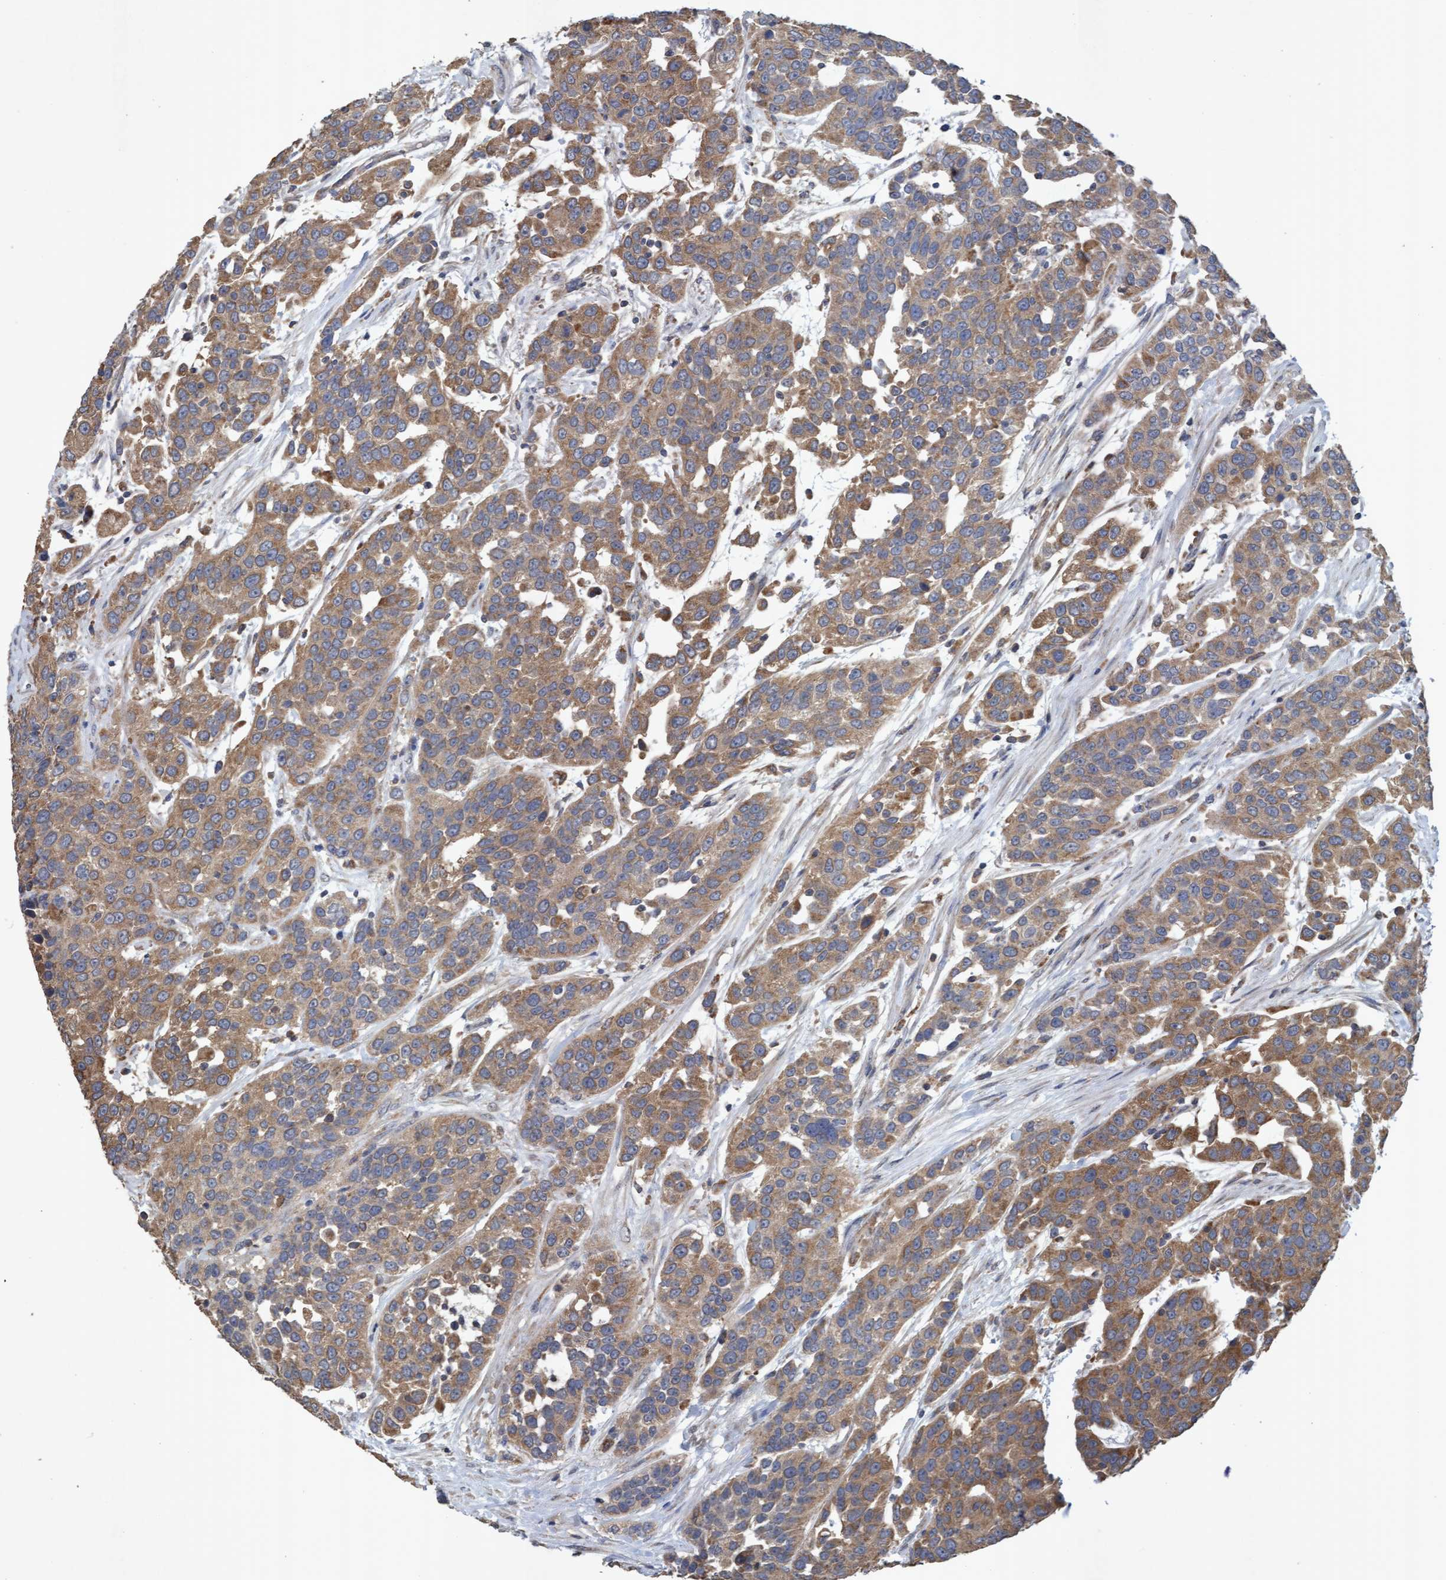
{"staining": {"intensity": "moderate", "quantity": ">75%", "location": "cytoplasmic/membranous"}, "tissue": "urothelial cancer", "cell_type": "Tumor cells", "image_type": "cancer", "snomed": [{"axis": "morphology", "description": "Urothelial carcinoma, High grade"}, {"axis": "topography", "description": "Urinary bladder"}], "caption": "High-grade urothelial carcinoma stained with immunohistochemistry shows moderate cytoplasmic/membranous positivity in approximately >75% of tumor cells.", "gene": "ATPAF2", "patient": {"sex": "female", "age": 80}}